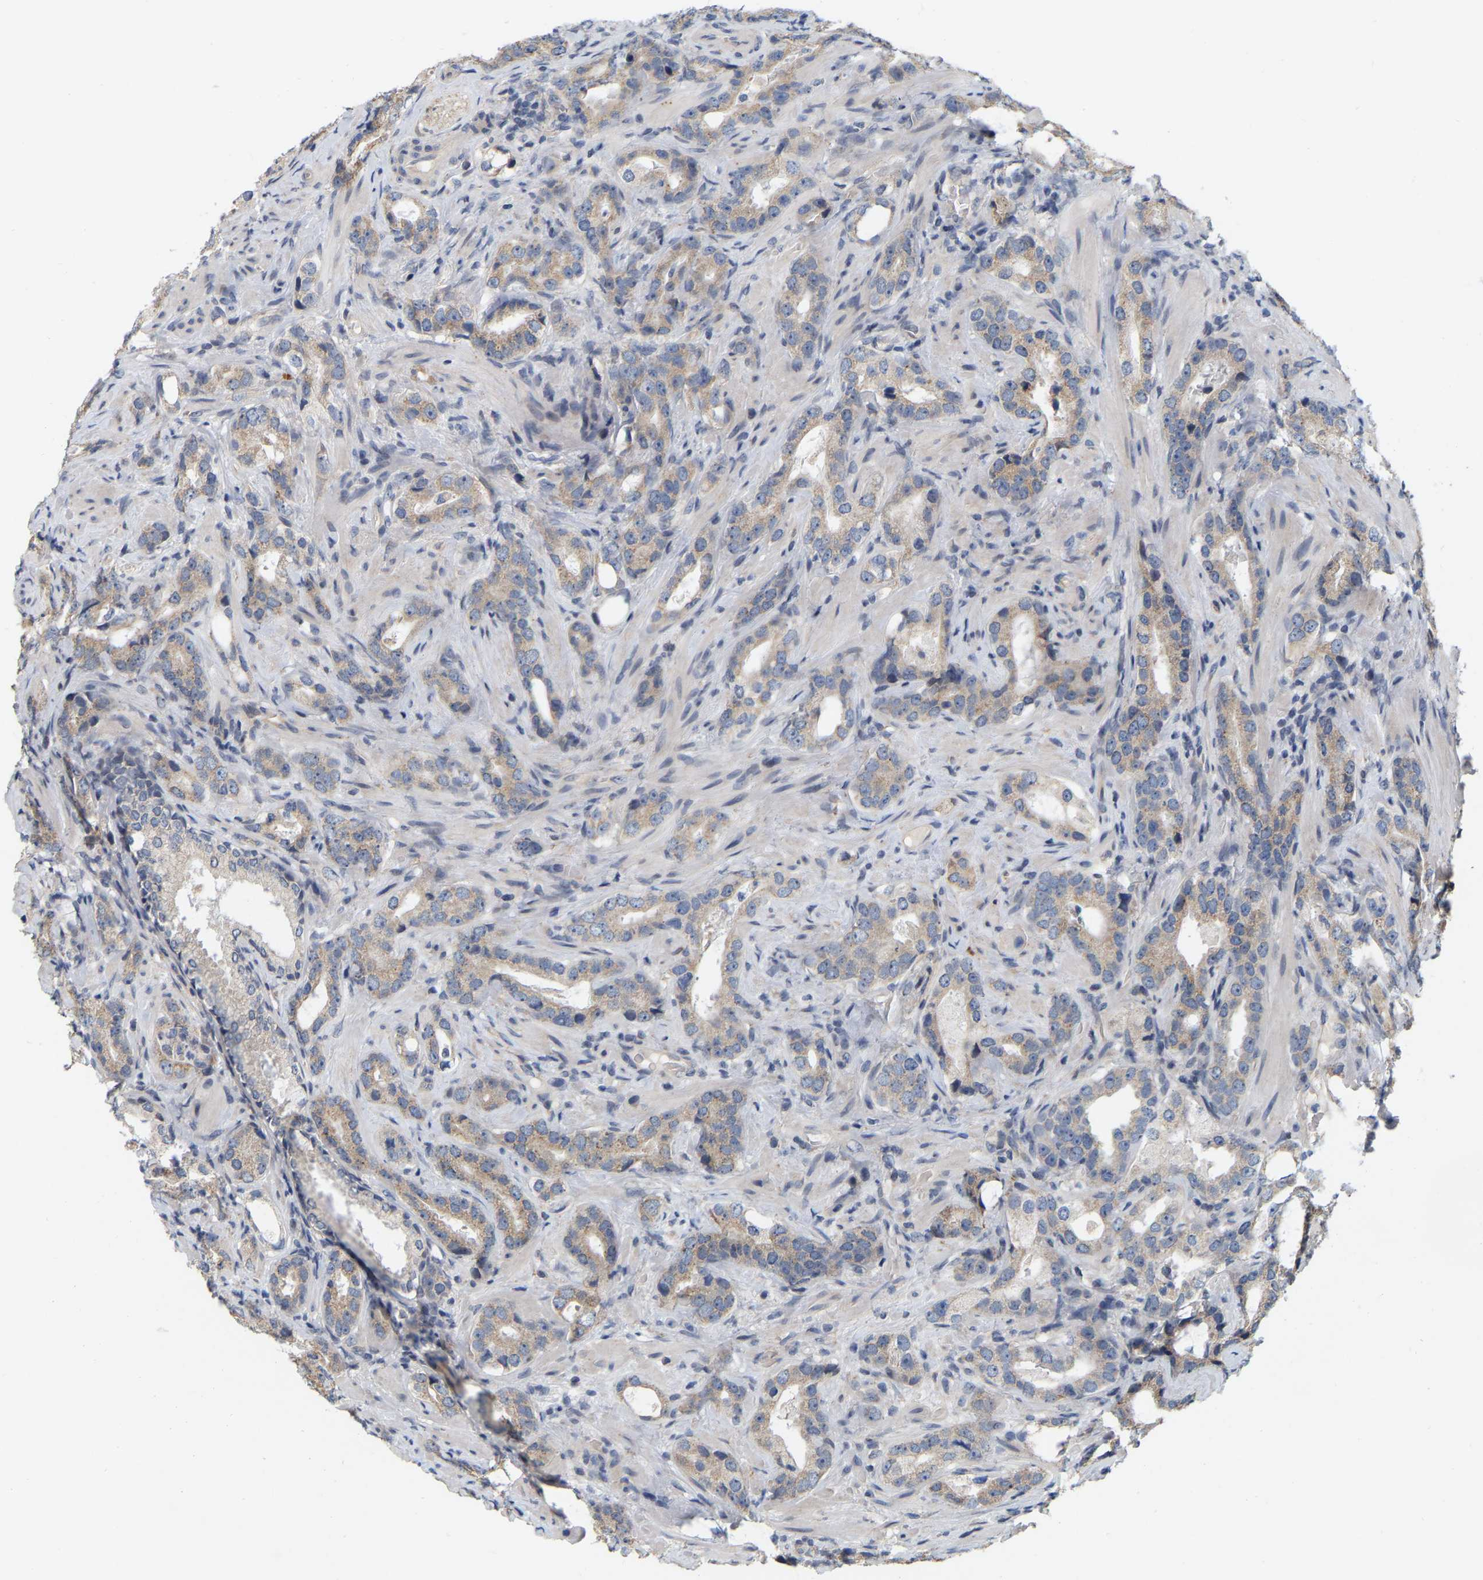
{"staining": {"intensity": "weak", "quantity": ">75%", "location": "cytoplasmic/membranous"}, "tissue": "prostate cancer", "cell_type": "Tumor cells", "image_type": "cancer", "snomed": [{"axis": "morphology", "description": "Adenocarcinoma, High grade"}, {"axis": "topography", "description": "Prostate"}], "caption": "This photomicrograph reveals adenocarcinoma (high-grade) (prostate) stained with immunohistochemistry (IHC) to label a protein in brown. The cytoplasmic/membranous of tumor cells show weak positivity for the protein. Nuclei are counter-stained blue.", "gene": "SSH1", "patient": {"sex": "male", "age": 63}}